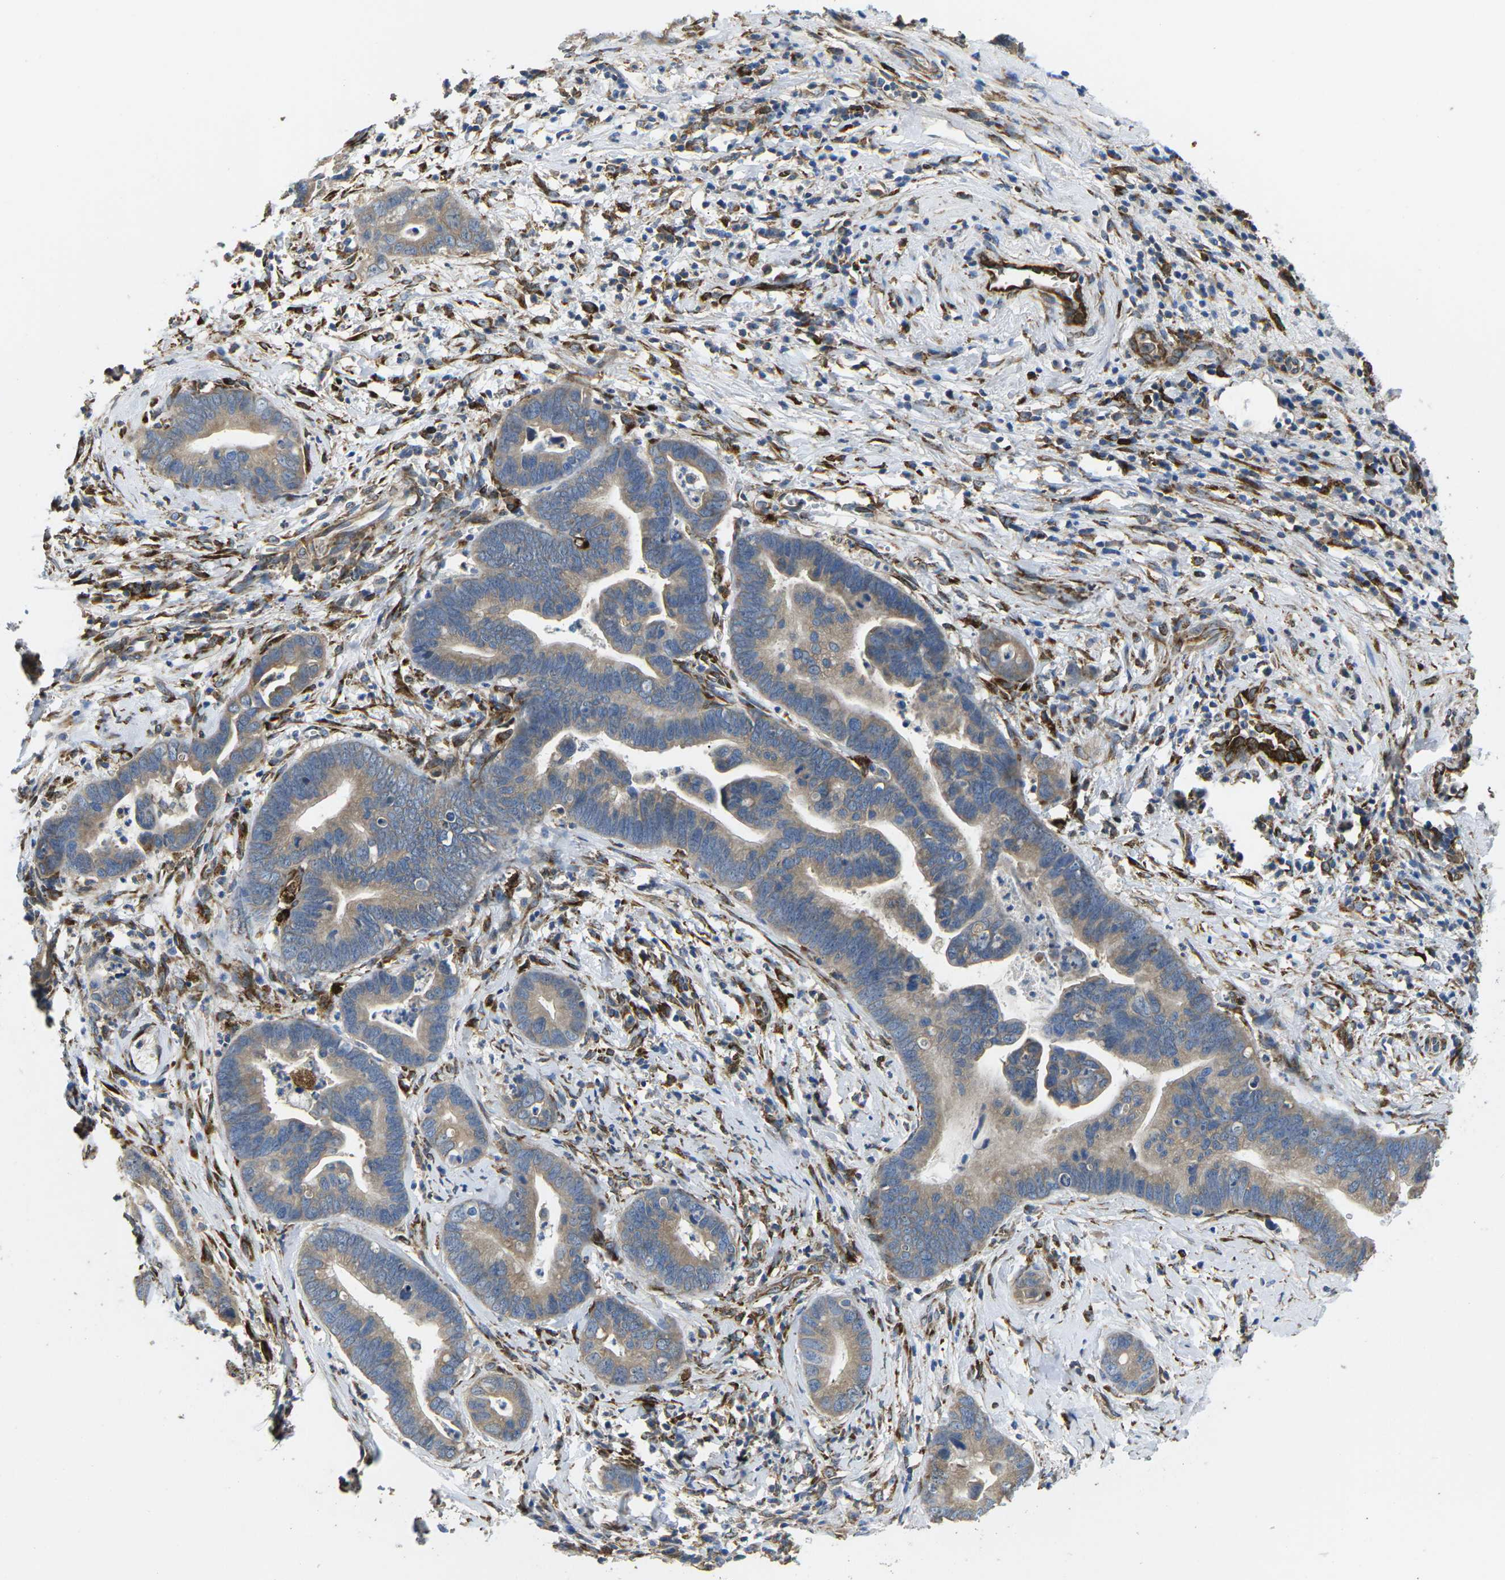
{"staining": {"intensity": "weak", "quantity": "25%-75%", "location": "cytoplasmic/membranous"}, "tissue": "cervical cancer", "cell_type": "Tumor cells", "image_type": "cancer", "snomed": [{"axis": "morphology", "description": "Adenocarcinoma, NOS"}, {"axis": "topography", "description": "Cervix"}], "caption": "High-power microscopy captured an IHC micrograph of cervical cancer, revealing weak cytoplasmic/membranous expression in about 25%-75% of tumor cells. (DAB IHC with brightfield microscopy, high magnification).", "gene": "PDZD8", "patient": {"sex": "female", "age": 44}}